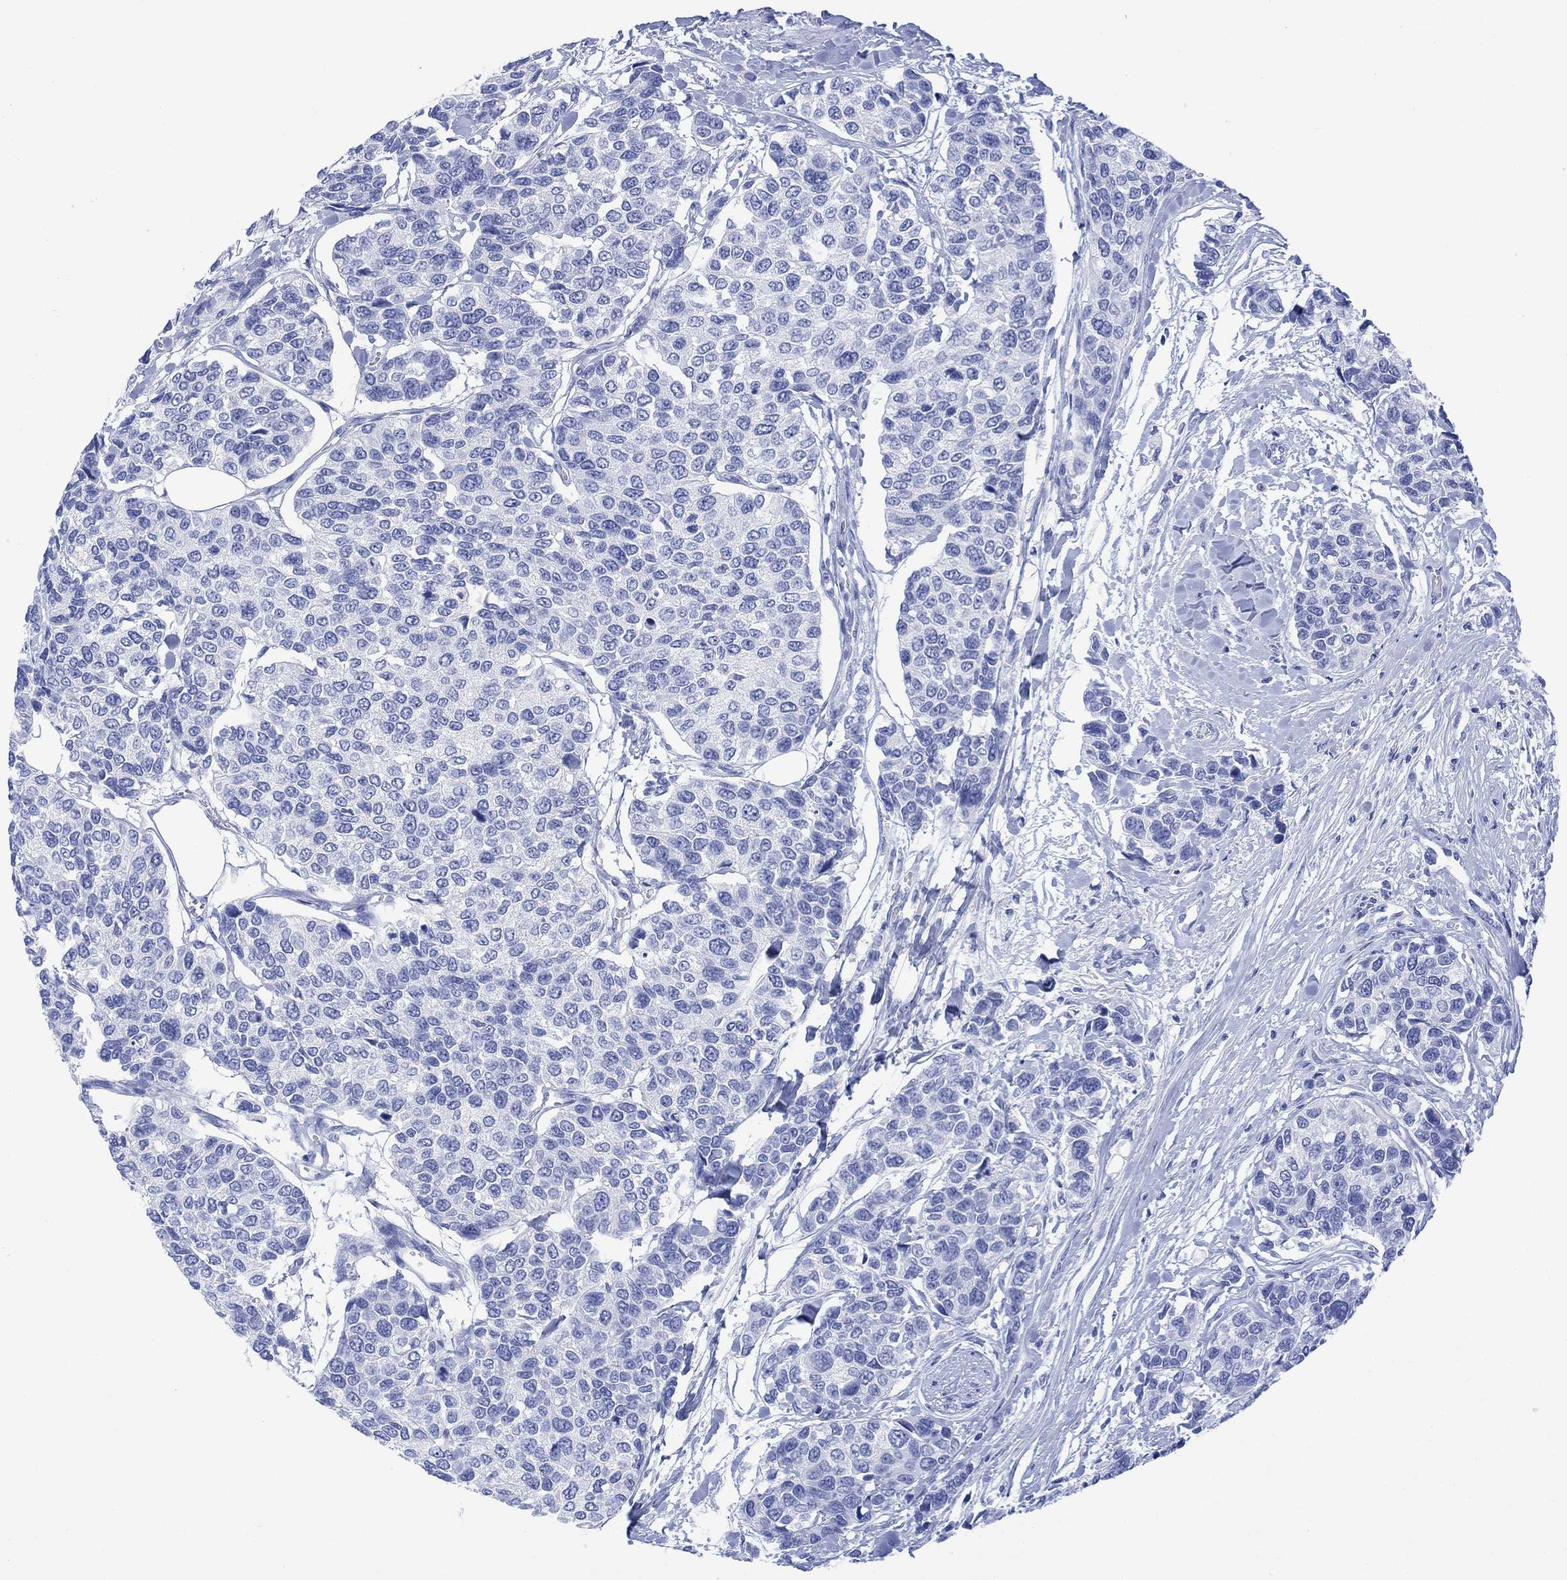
{"staining": {"intensity": "negative", "quantity": "none", "location": "none"}, "tissue": "urothelial cancer", "cell_type": "Tumor cells", "image_type": "cancer", "snomed": [{"axis": "morphology", "description": "Urothelial carcinoma, High grade"}, {"axis": "topography", "description": "Urinary bladder"}], "caption": "This is an IHC micrograph of urothelial carcinoma (high-grade). There is no staining in tumor cells.", "gene": "CELF4", "patient": {"sex": "male", "age": 77}}